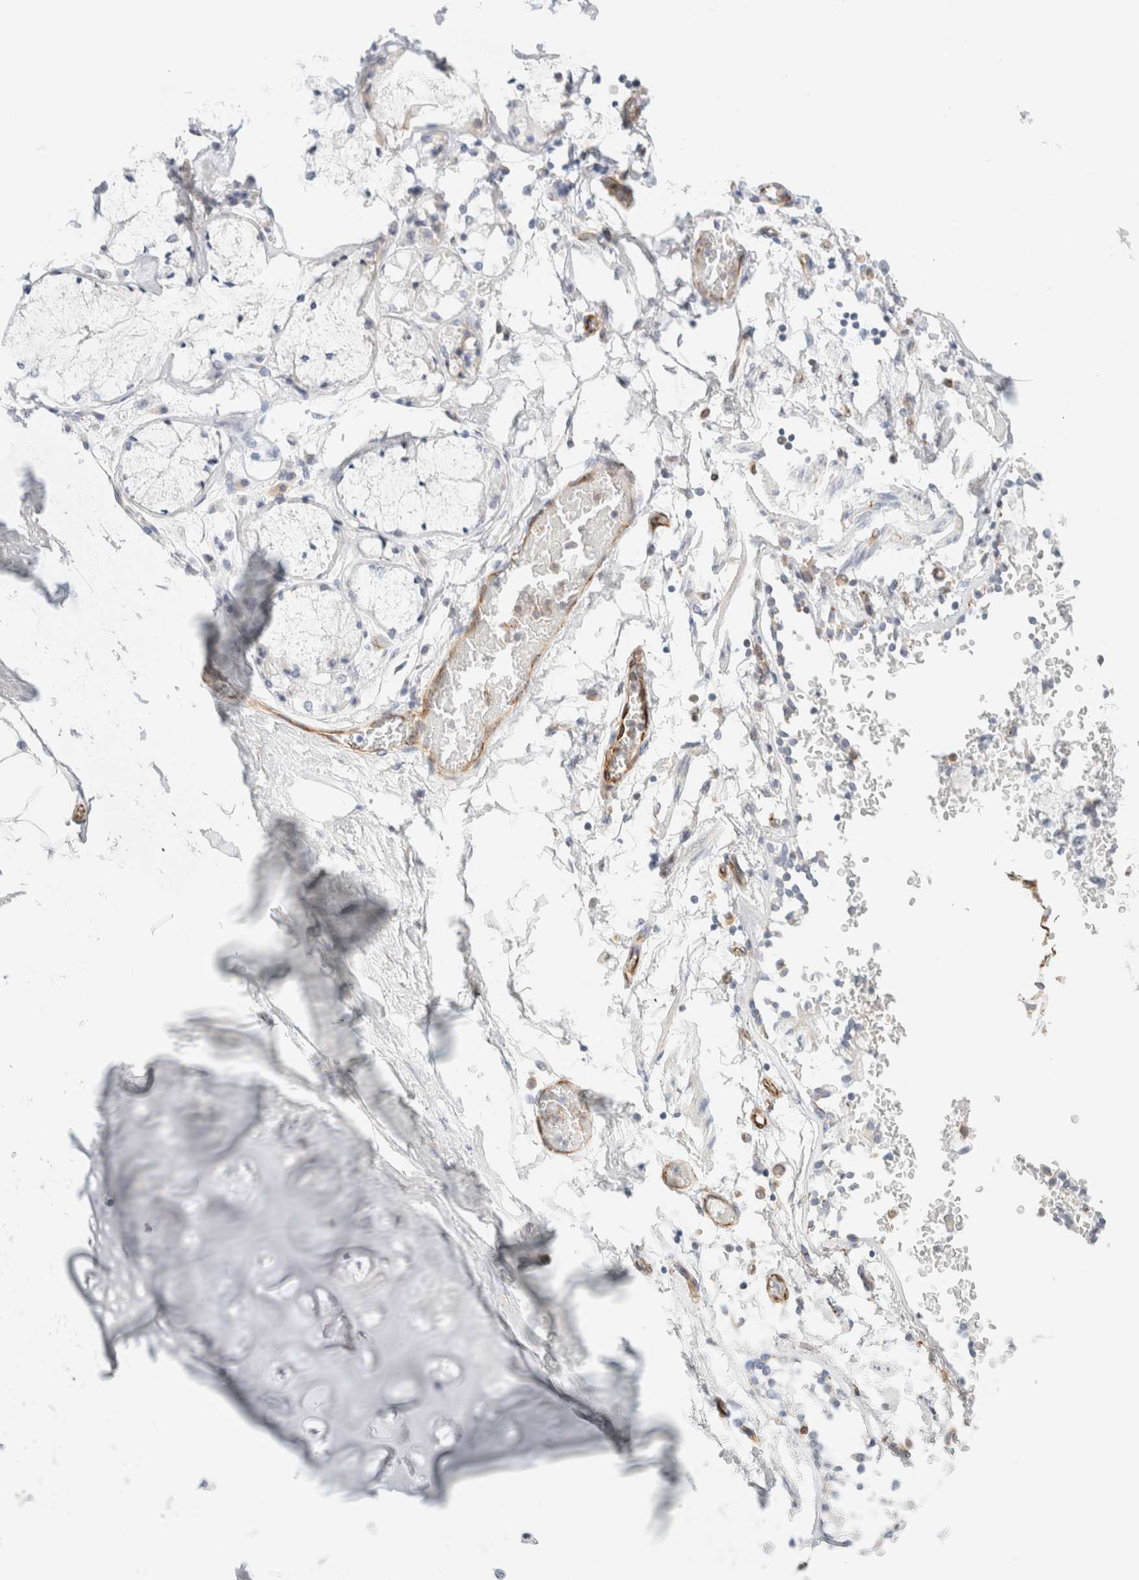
{"staining": {"intensity": "negative", "quantity": "none", "location": "none"}, "tissue": "adipose tissue", "cell_type": "Adipocytes", "image_type": "normal", "snomed": [{"axis": "morphology", "description": "Normal tissue, NOS"}, {"axis": "topography", "description": "Cartilage tissue"}, {"axis": "topography", "description": "Lung"}], "caption": "A micrograph of adipose tissue stained for a protein displays no brown staining in adipocytes.", "gene": "SLC25A48", "patient": {"sex": "female", "age": 77}}